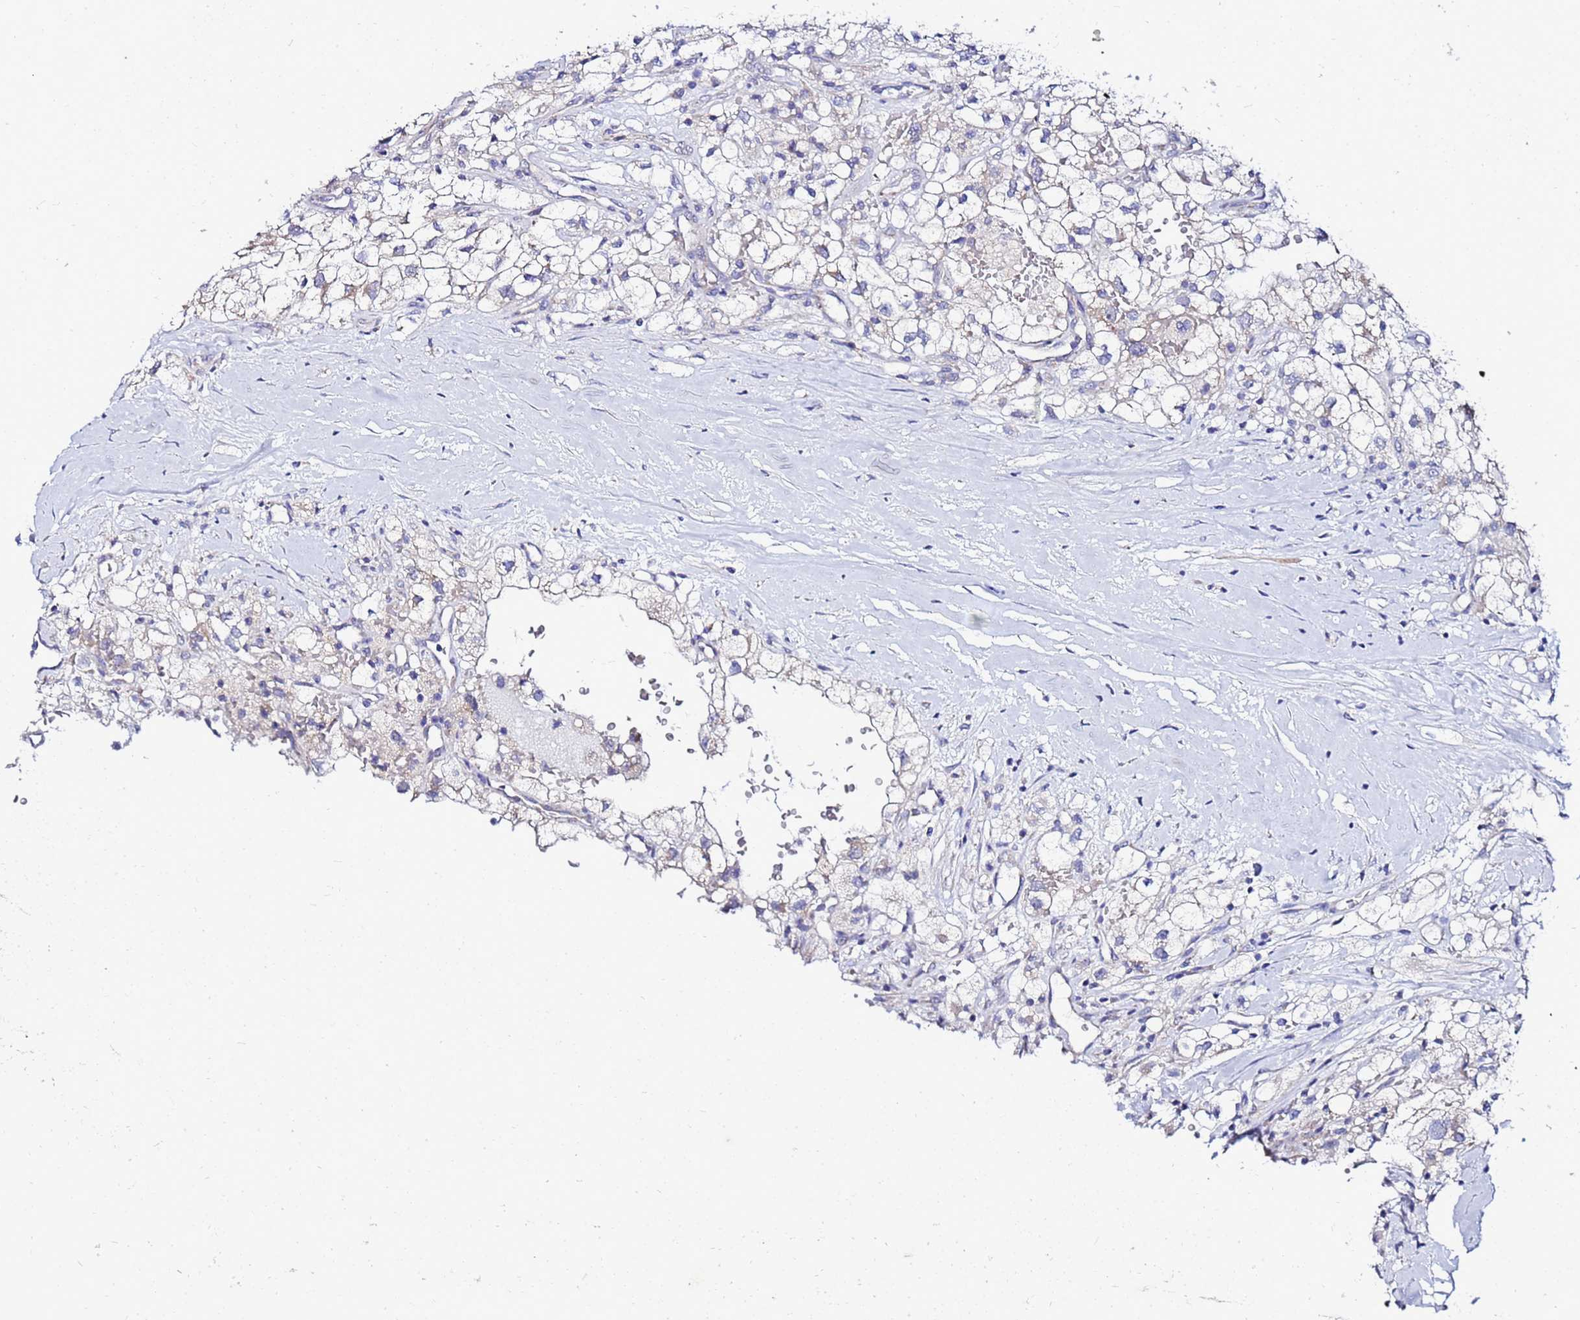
{"staining": {"intensity": "negative", "quantity": "none", "location": "none"}, "tissue": "renal cancer", "cell_type": "Tumor cells", "image_type": "cancer", "snomed": [{"axis": "morphology", "description": "Adenocarcinoma, NOS"}, {"axis": "topography", "description": "Kidney"}], "caption": "Tumor cells are negative for protein expression in human adenocarcinoma (renal).", "gene": "FAHD2A", "patient": {"sex": "male", "age": 59}}